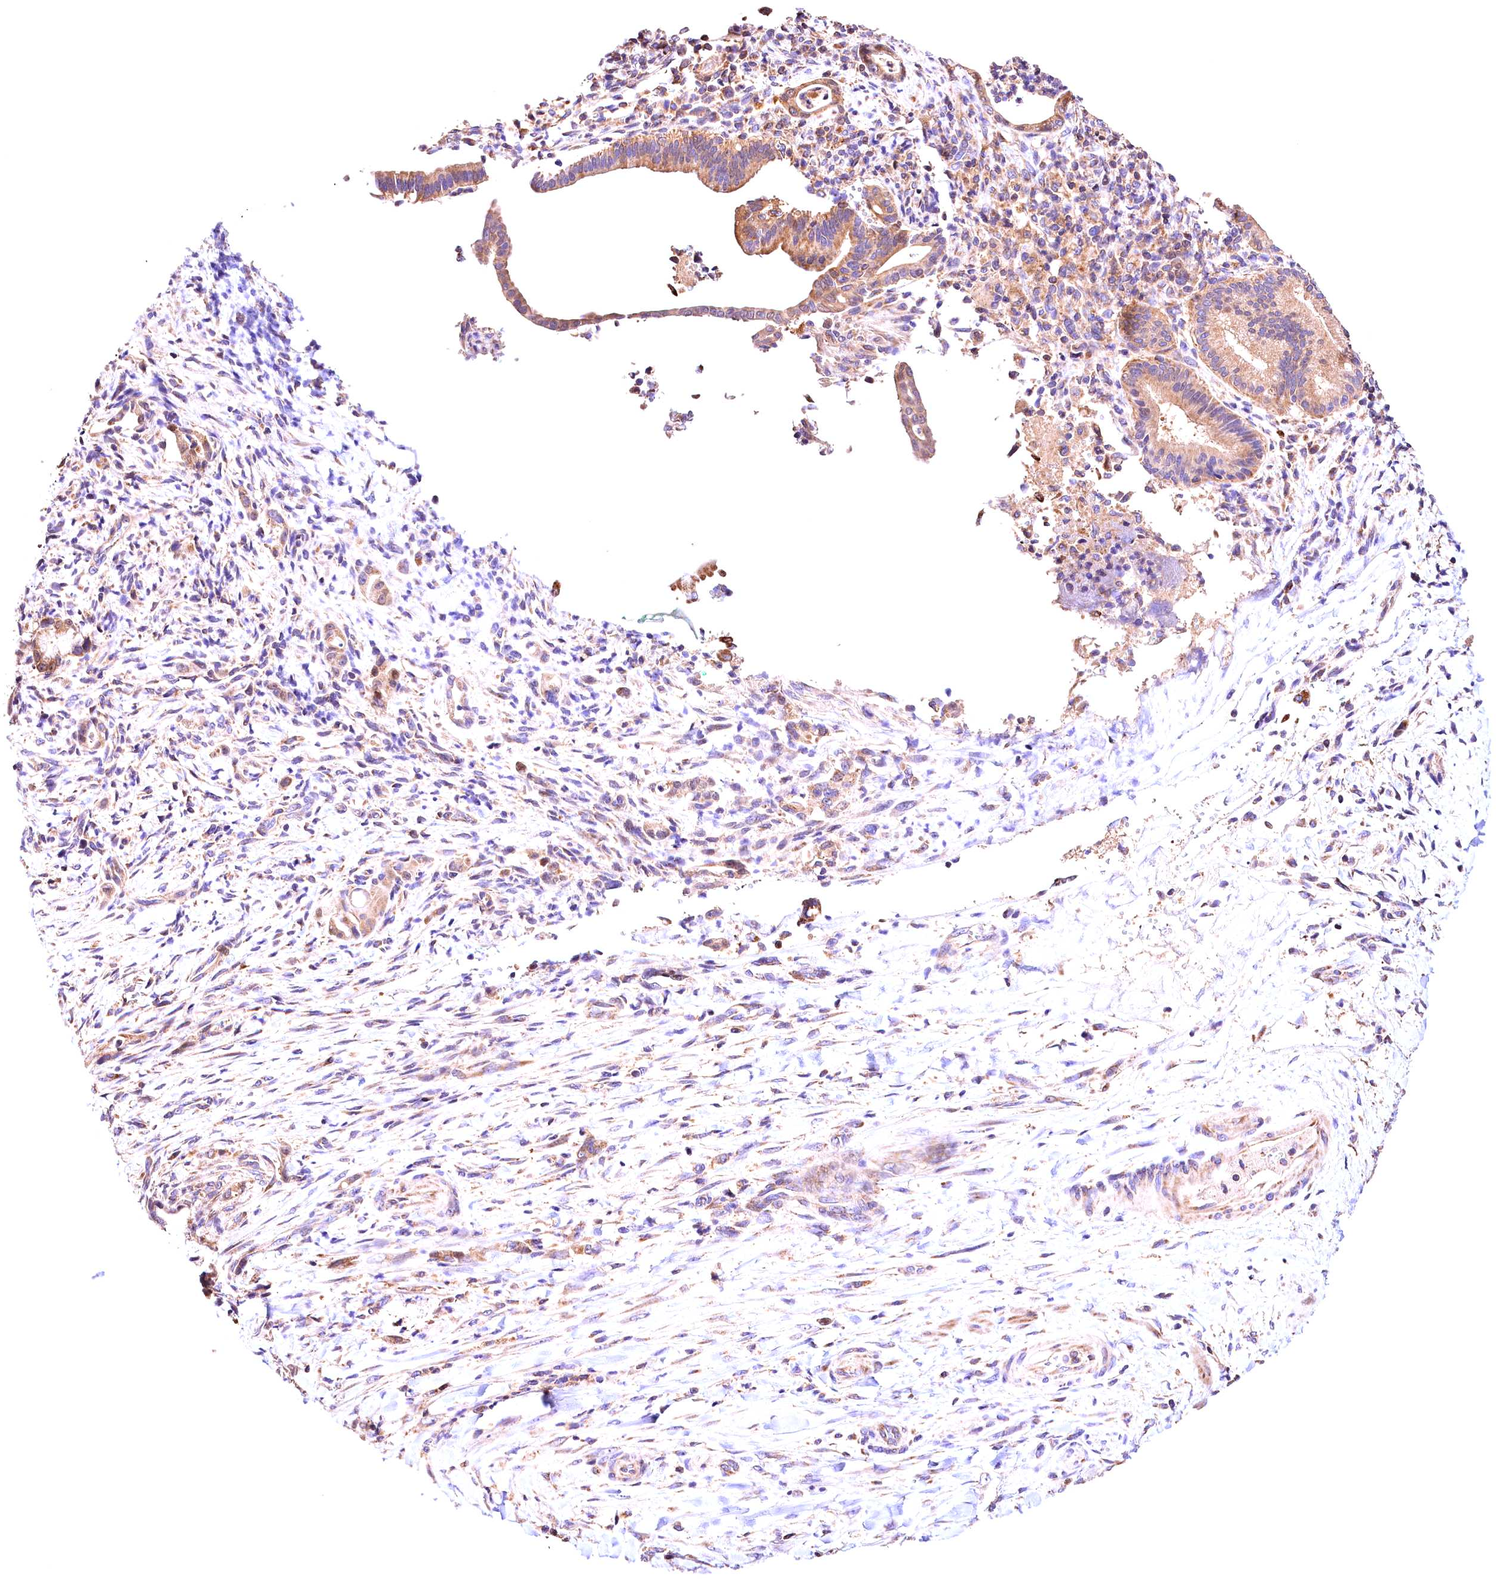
{"staining": {"intensity": "strong", "quantity": "25%-75%", "location": "cytoplasmic/membranous"}, "tissue": "pancreatic cancer", "cell_type": "Tumor cells", "image_type": "cancer", "snomed": [{"axis": "morphology", "description": "Normal tissue, NOS"}, {"axis": "morphology", "description": "Adenocarcinoma, NOS"}, {"axis": "topography", "description": "Pancreas"}], "caption": "Protein expression by immunohistochemistry (IHC) displays strong cytoplasmic/membranous positivity in about 25%-75% of tumor cells in adenocarcinoma (pancreatic).", "gene": "KPTN", "patient": {"sex": "female", "age": 55}}